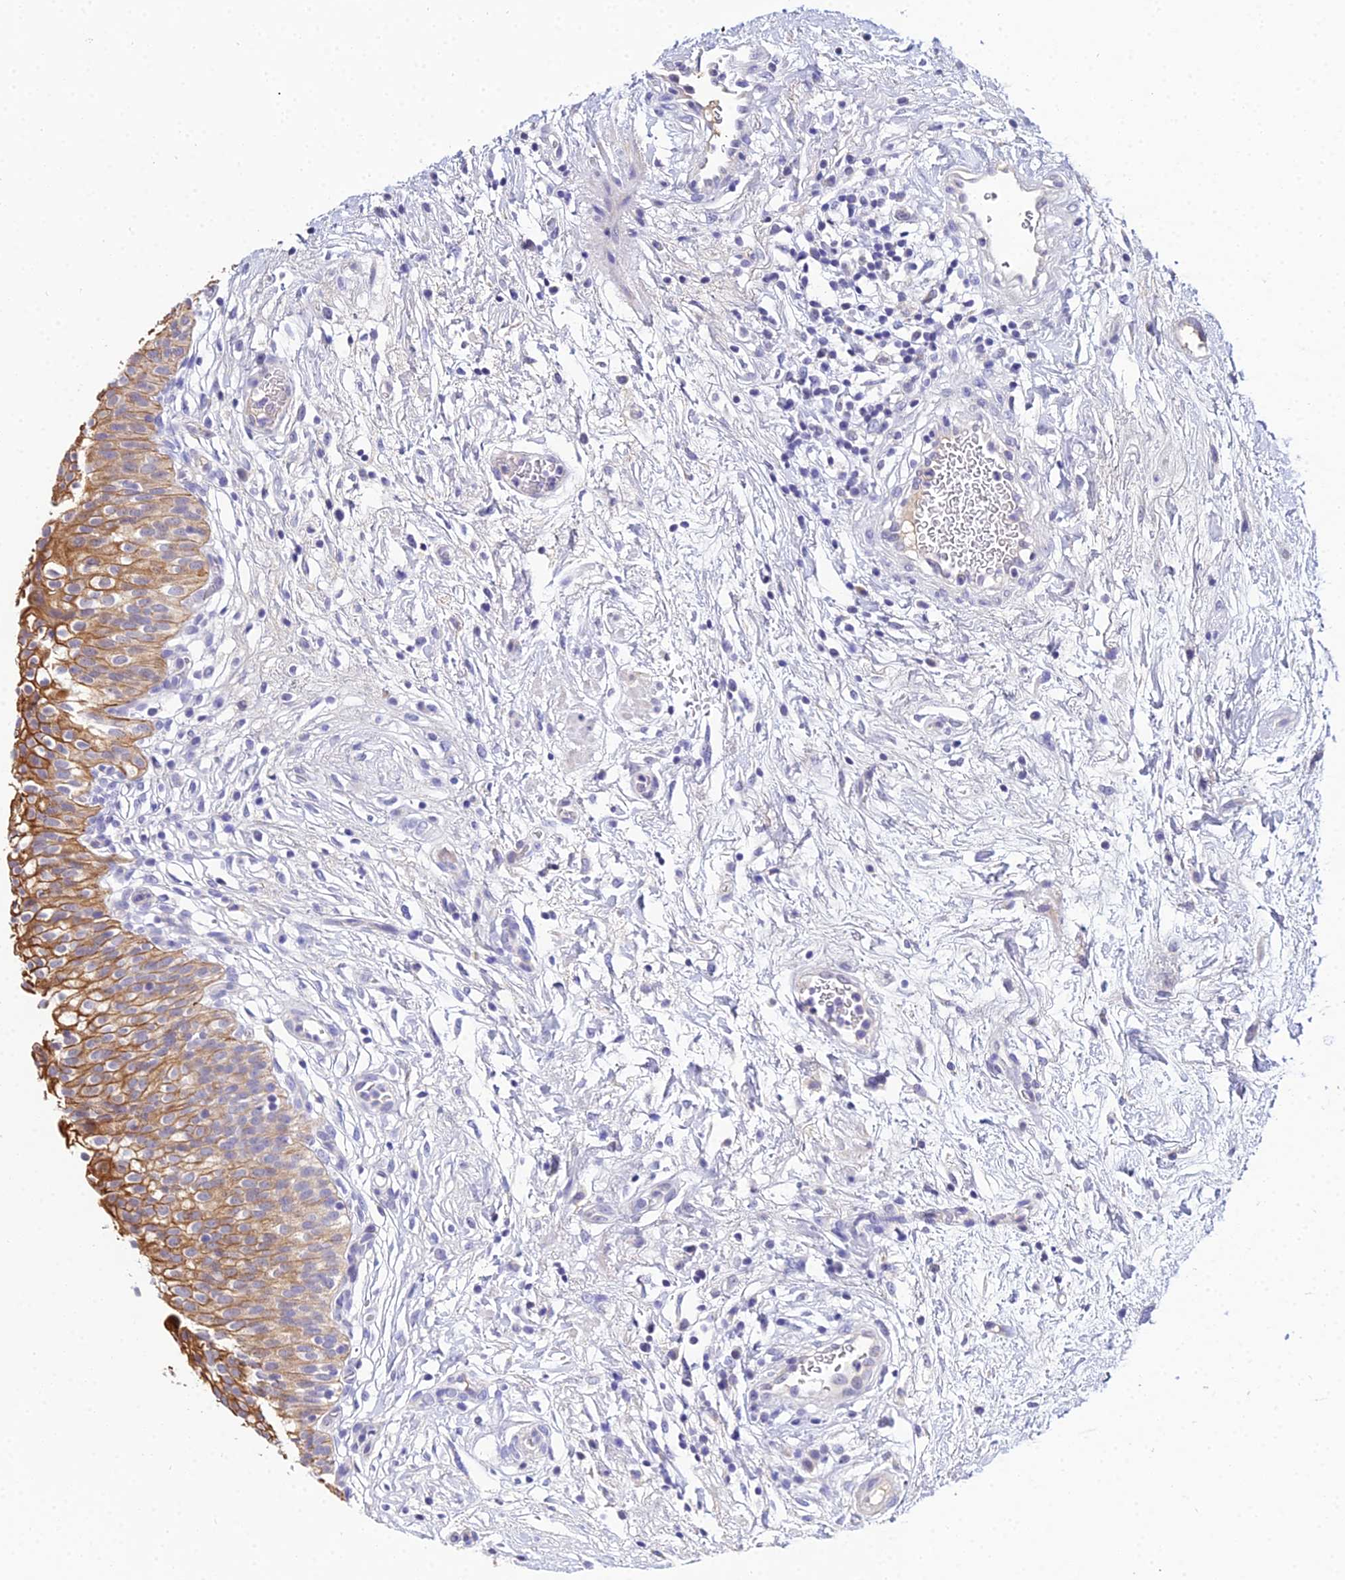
{"staining": {"intensity": "strong", "quantity": ">75%", "location": "cytoplasmic/membranous"}, "tissue": "urinary bladder", "cell_type": "Urothelial cells", "image_type": "normal", "snomed": [{"axis": "morphology", "description": "Normal tissue, NOS"}, {"axis": "topography", "description": "Urinary bladder"}], "caption": "Urothelial cells reveal strong cytoplasmic/membranous staining in about >75% of cells in normal urinary bladder. The protein of interest is stained brown, and the nuclei are stained in blue (DAB IHC with brightfield microscopy, high magnification).", "gene": "ZXDA", "patient": {"sex": "male", "age": 55}}